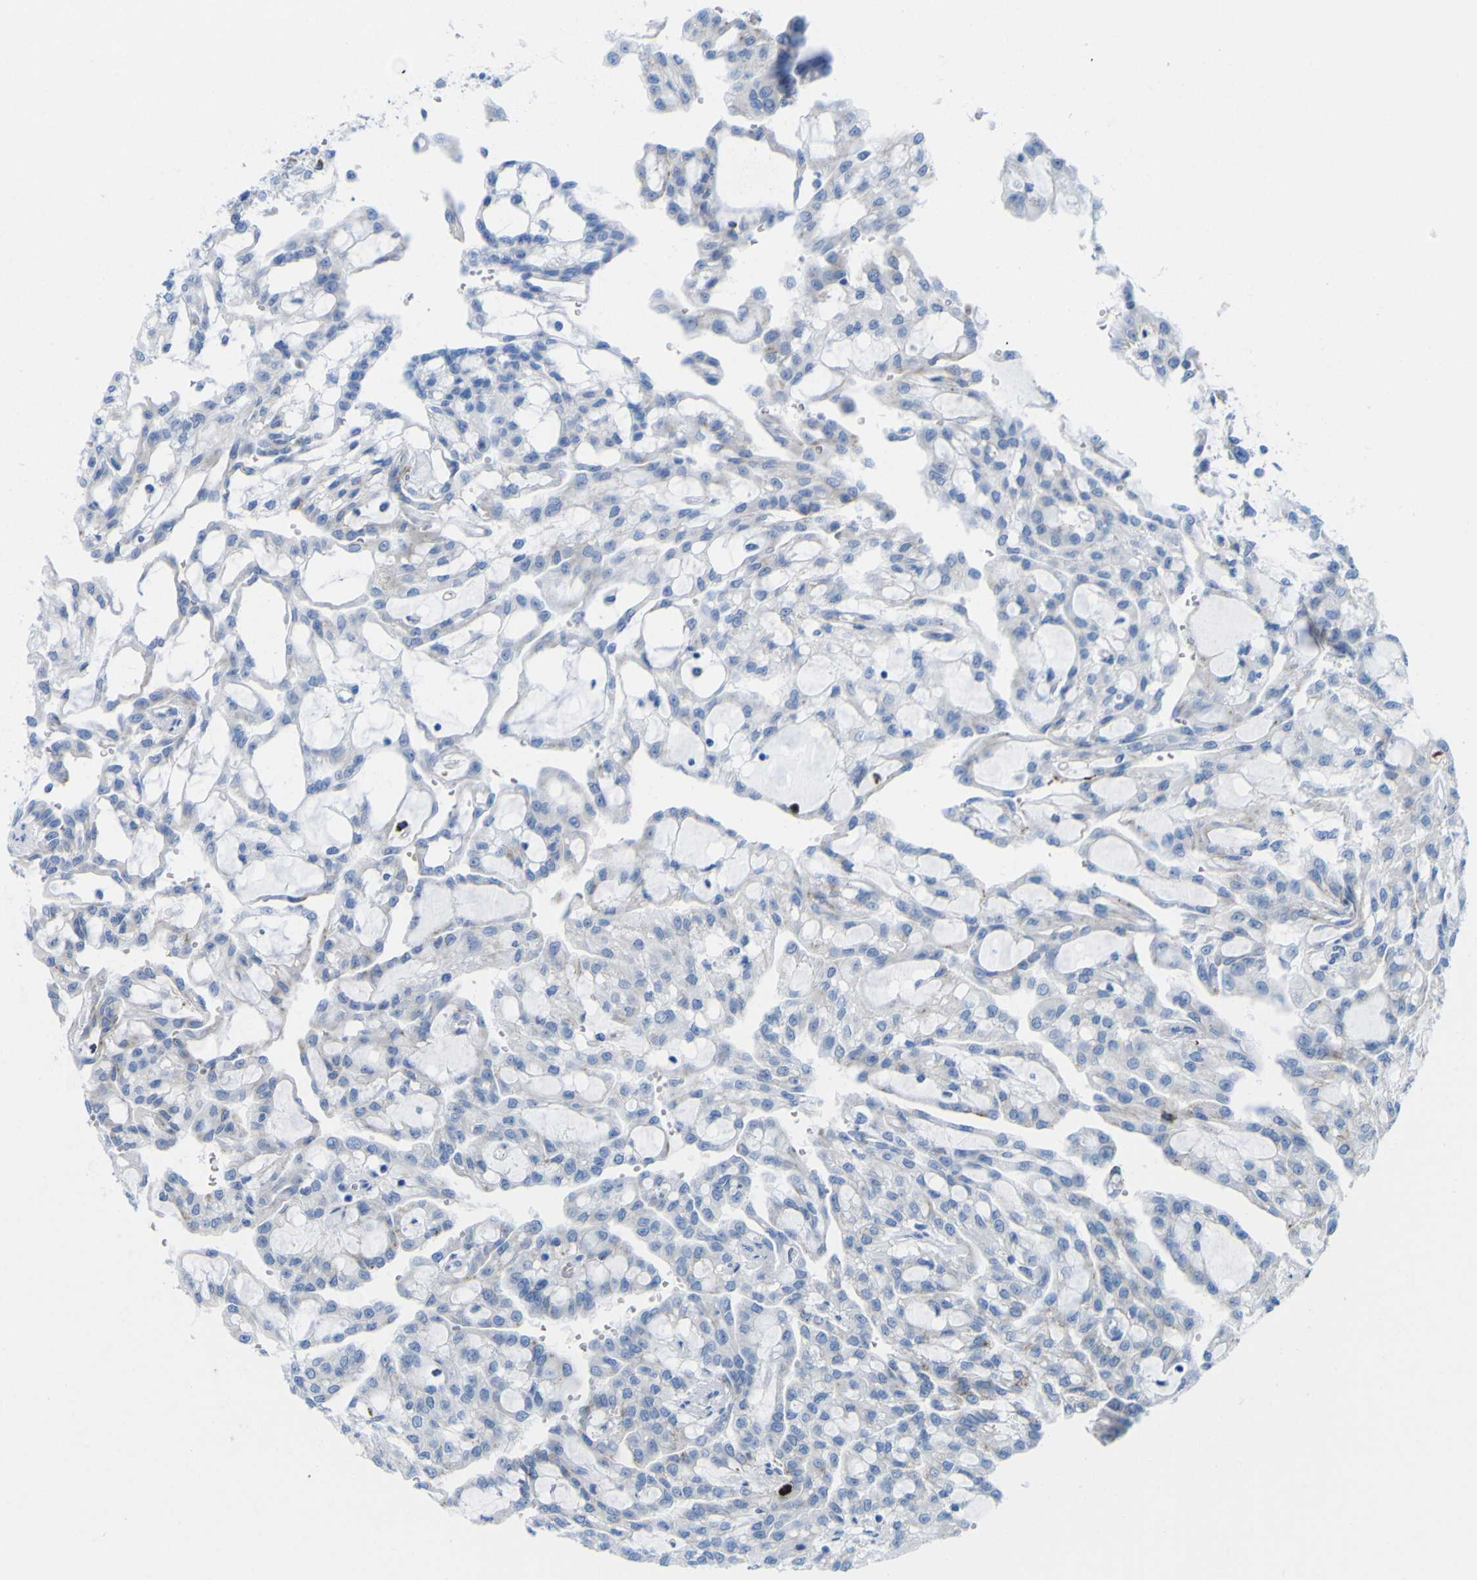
{"staining": {"intensity": "negative", "quantity": "none", "location": "none"}, "tissue": "renal cancer", "cell_type": "Tumor cells", "image_type": "cancer", "snomed": [{"axis": "morphology", "description": "Adenocarcinoma, NOS"}, {"axis": "topography", "description": "Kidney"}], "caption": "Micrograph shows no significant protein expression in tumor cells of renal cancer (adenocarcinoma).", "gene": "PLD3", "patient": {"sex": "male", "age": 63}}